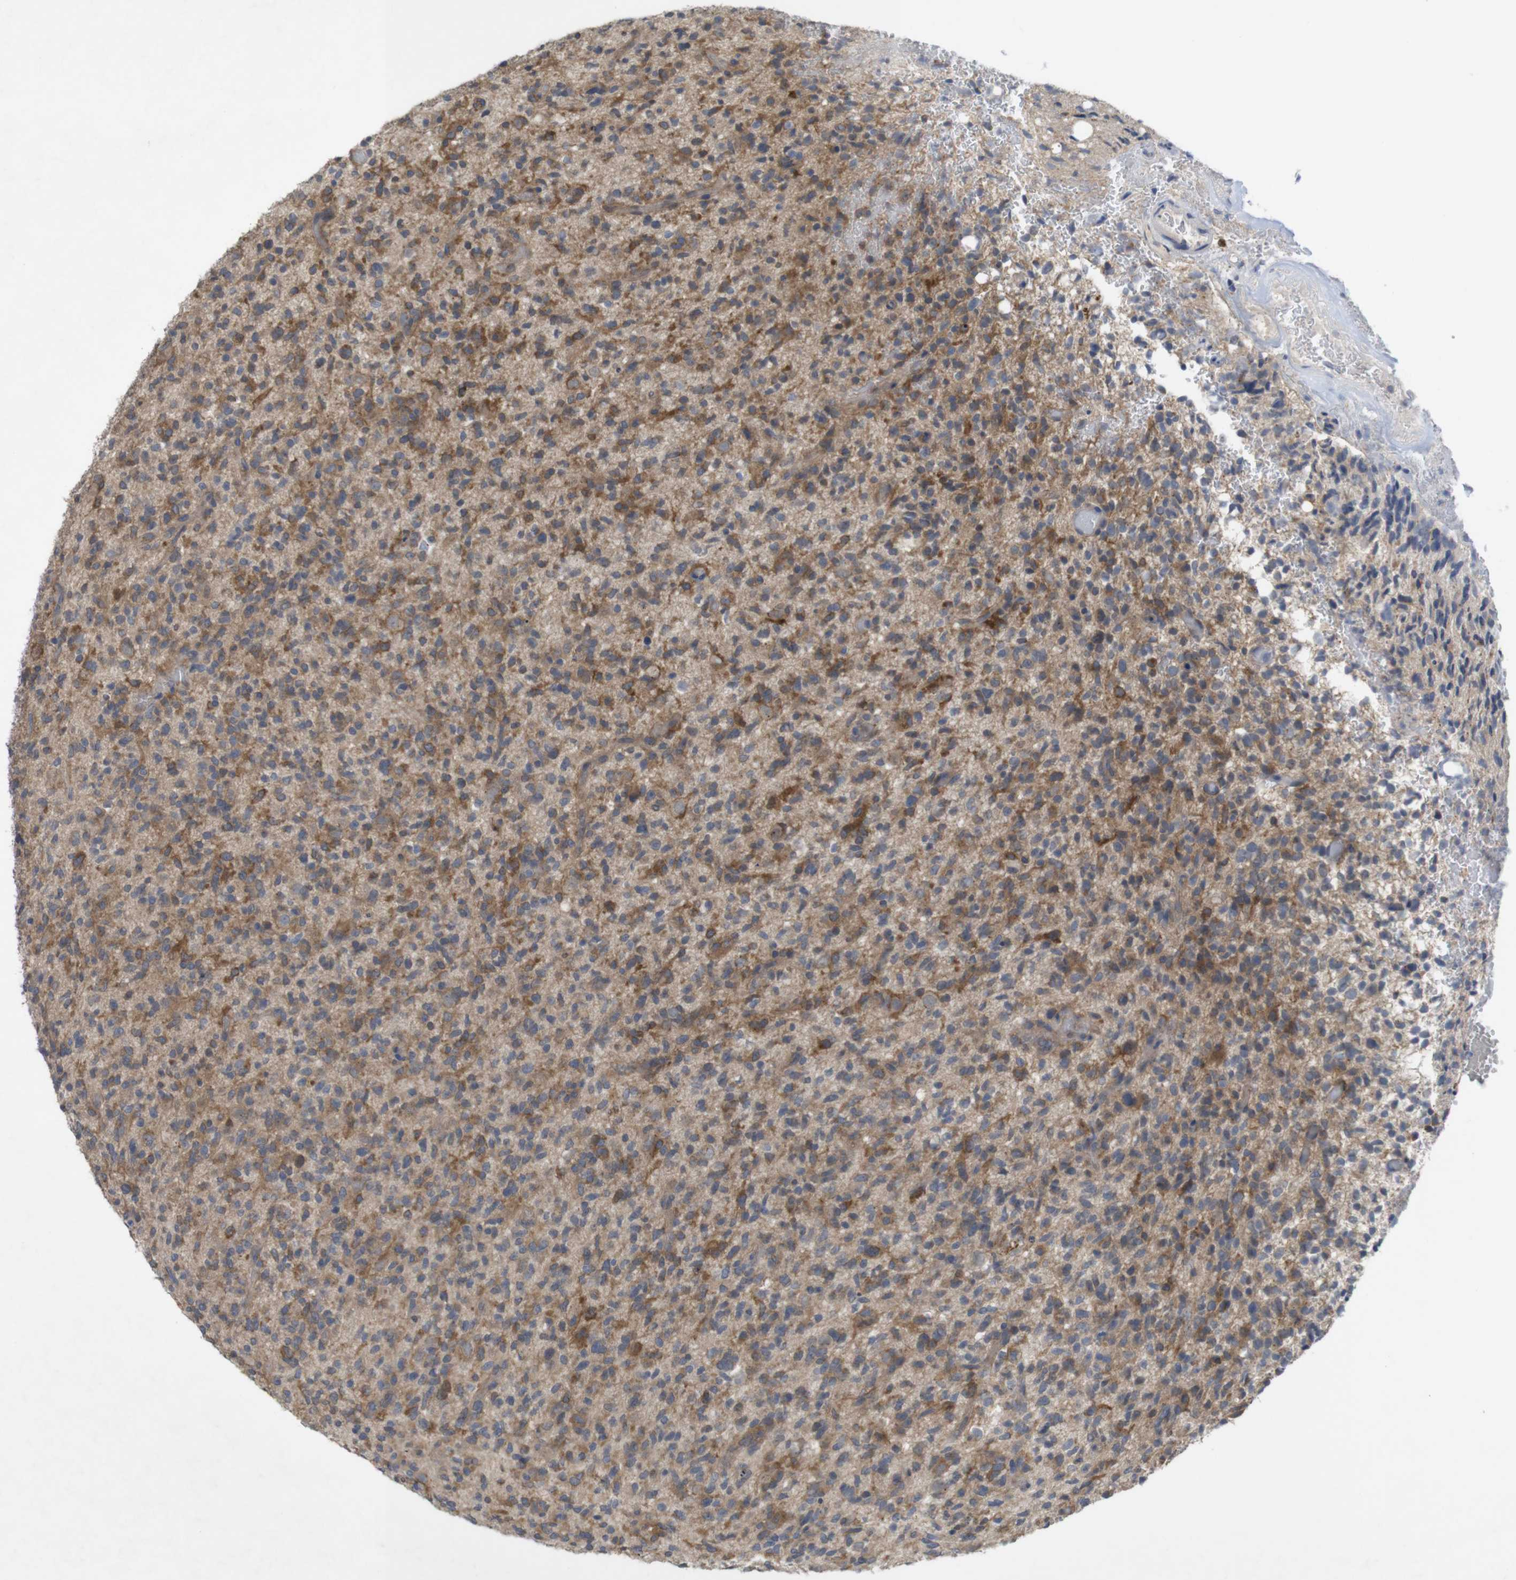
{"staining": {"intensity": "moderate", "quantity": ">75%", "location": "cytoplasmic/membranous"}, "tissue": "glioma", "cell_type": "Tumor cells", "image_type": "cancer", "snomed": [{"axis": "morphology", "description": "Glioma, malignant, High grade"}, {"axis": "topography", "description": "Brain"}], "caption": "DAB (3,3'-diaminobenzidine) immunohistochemical staining of glioma reveals moderate cytoplasmic/membranous protein expression in approximately >75% of tumor cells.", "gene": "BCAR3", "patient": {"sex": "male", "age": 71}}